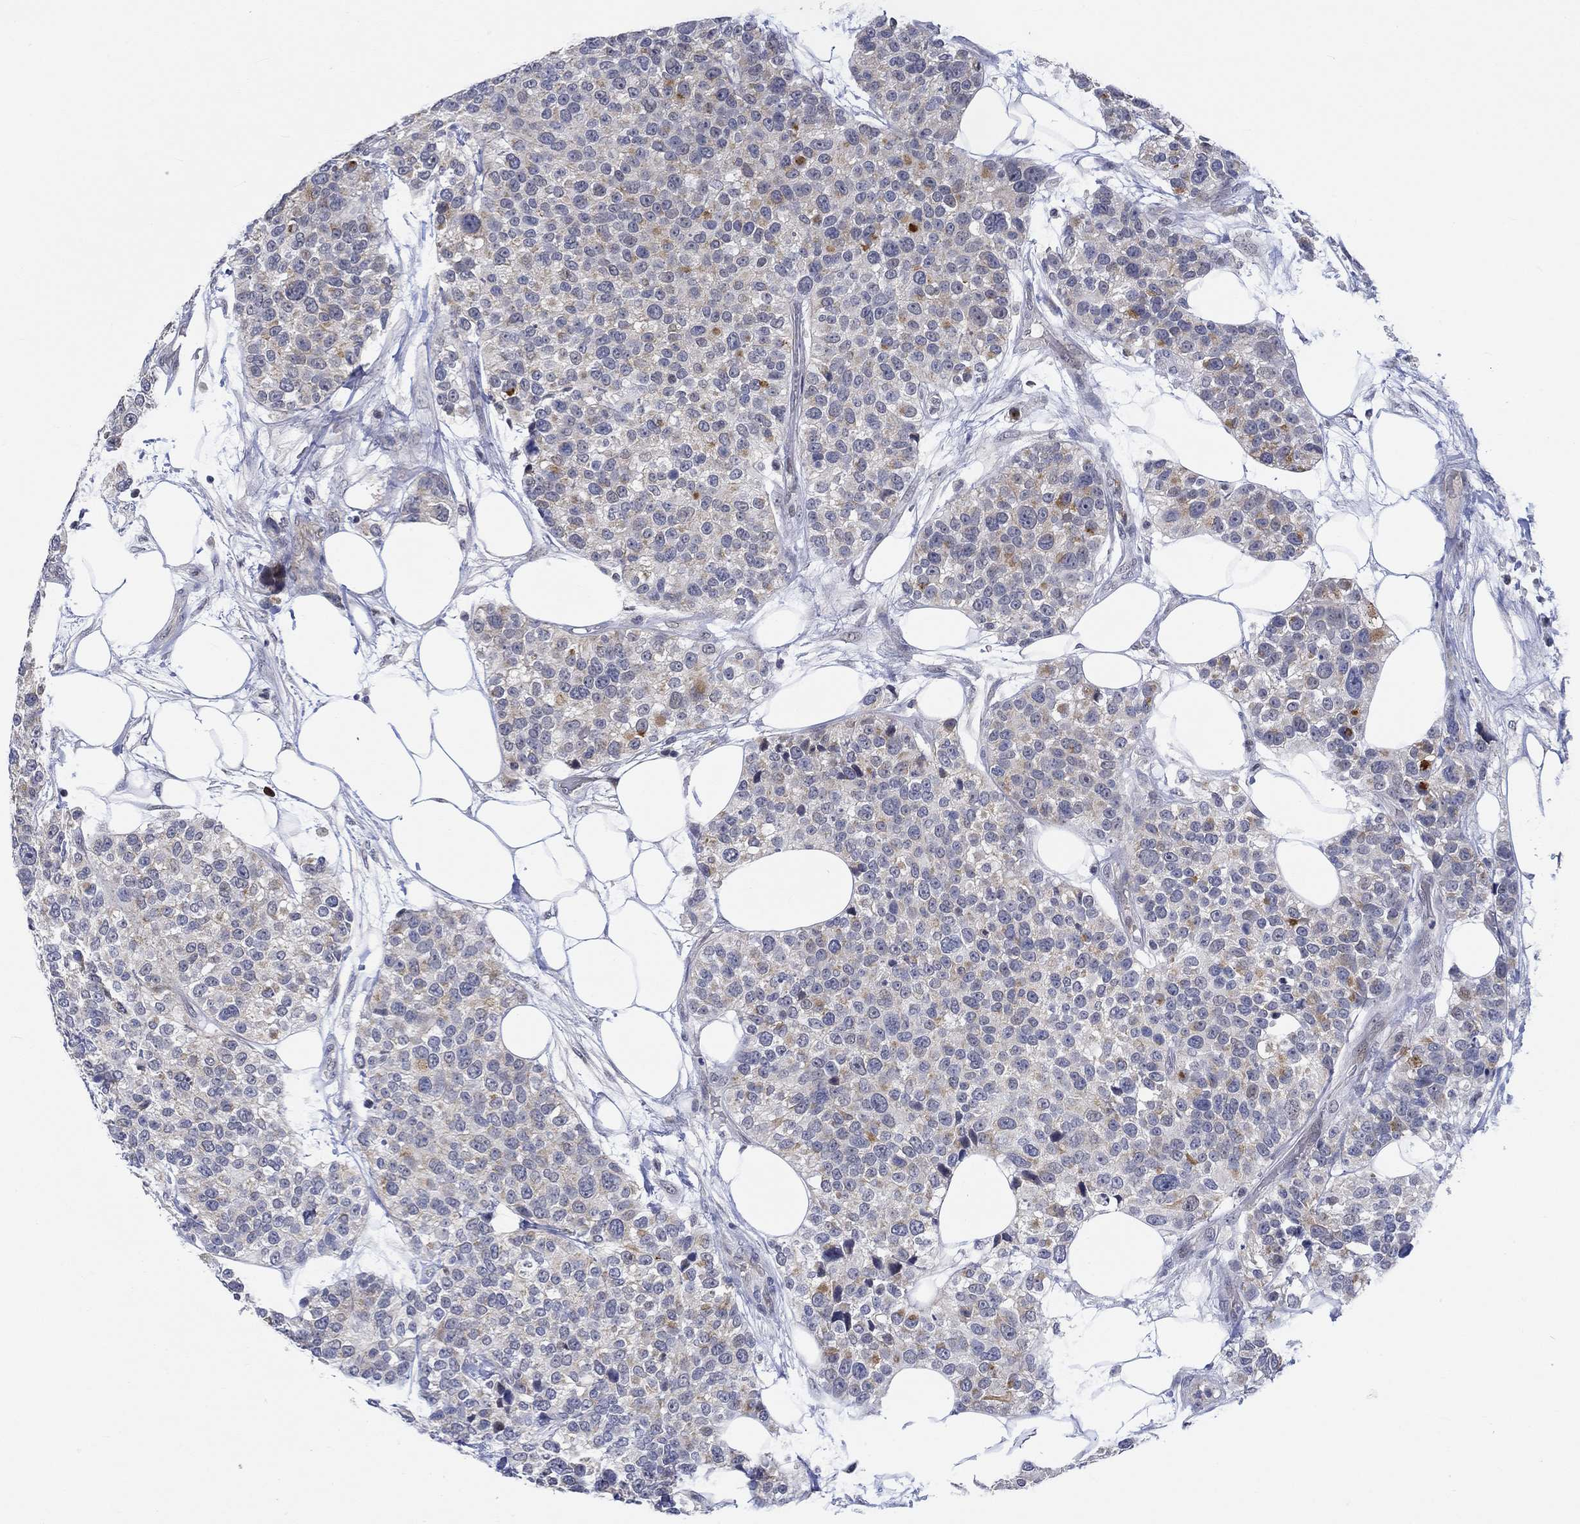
{"staining": {"intensity": "strong", "quantity": "<25%", "location": "cytoplasmic/membranous"}, "tissue": "urothelial cancer", "cell_type": "Tumor cells", "image_type": "cancer", "snomed": [{"axis": "morphology", "description": "Urothelial carcinoma, High grade"}, {"axis": "topography", "description": "Urinary bladder"}], "caption": "Immunohistochemical staining of high-grade urothelial carcinoma demonstrates medium levels of strong cytoplasmic/membranous protein expression in approximately <25% of tumor cells.", "gene": "WASF1", "patient": {"sex": "male", "age": 77}}